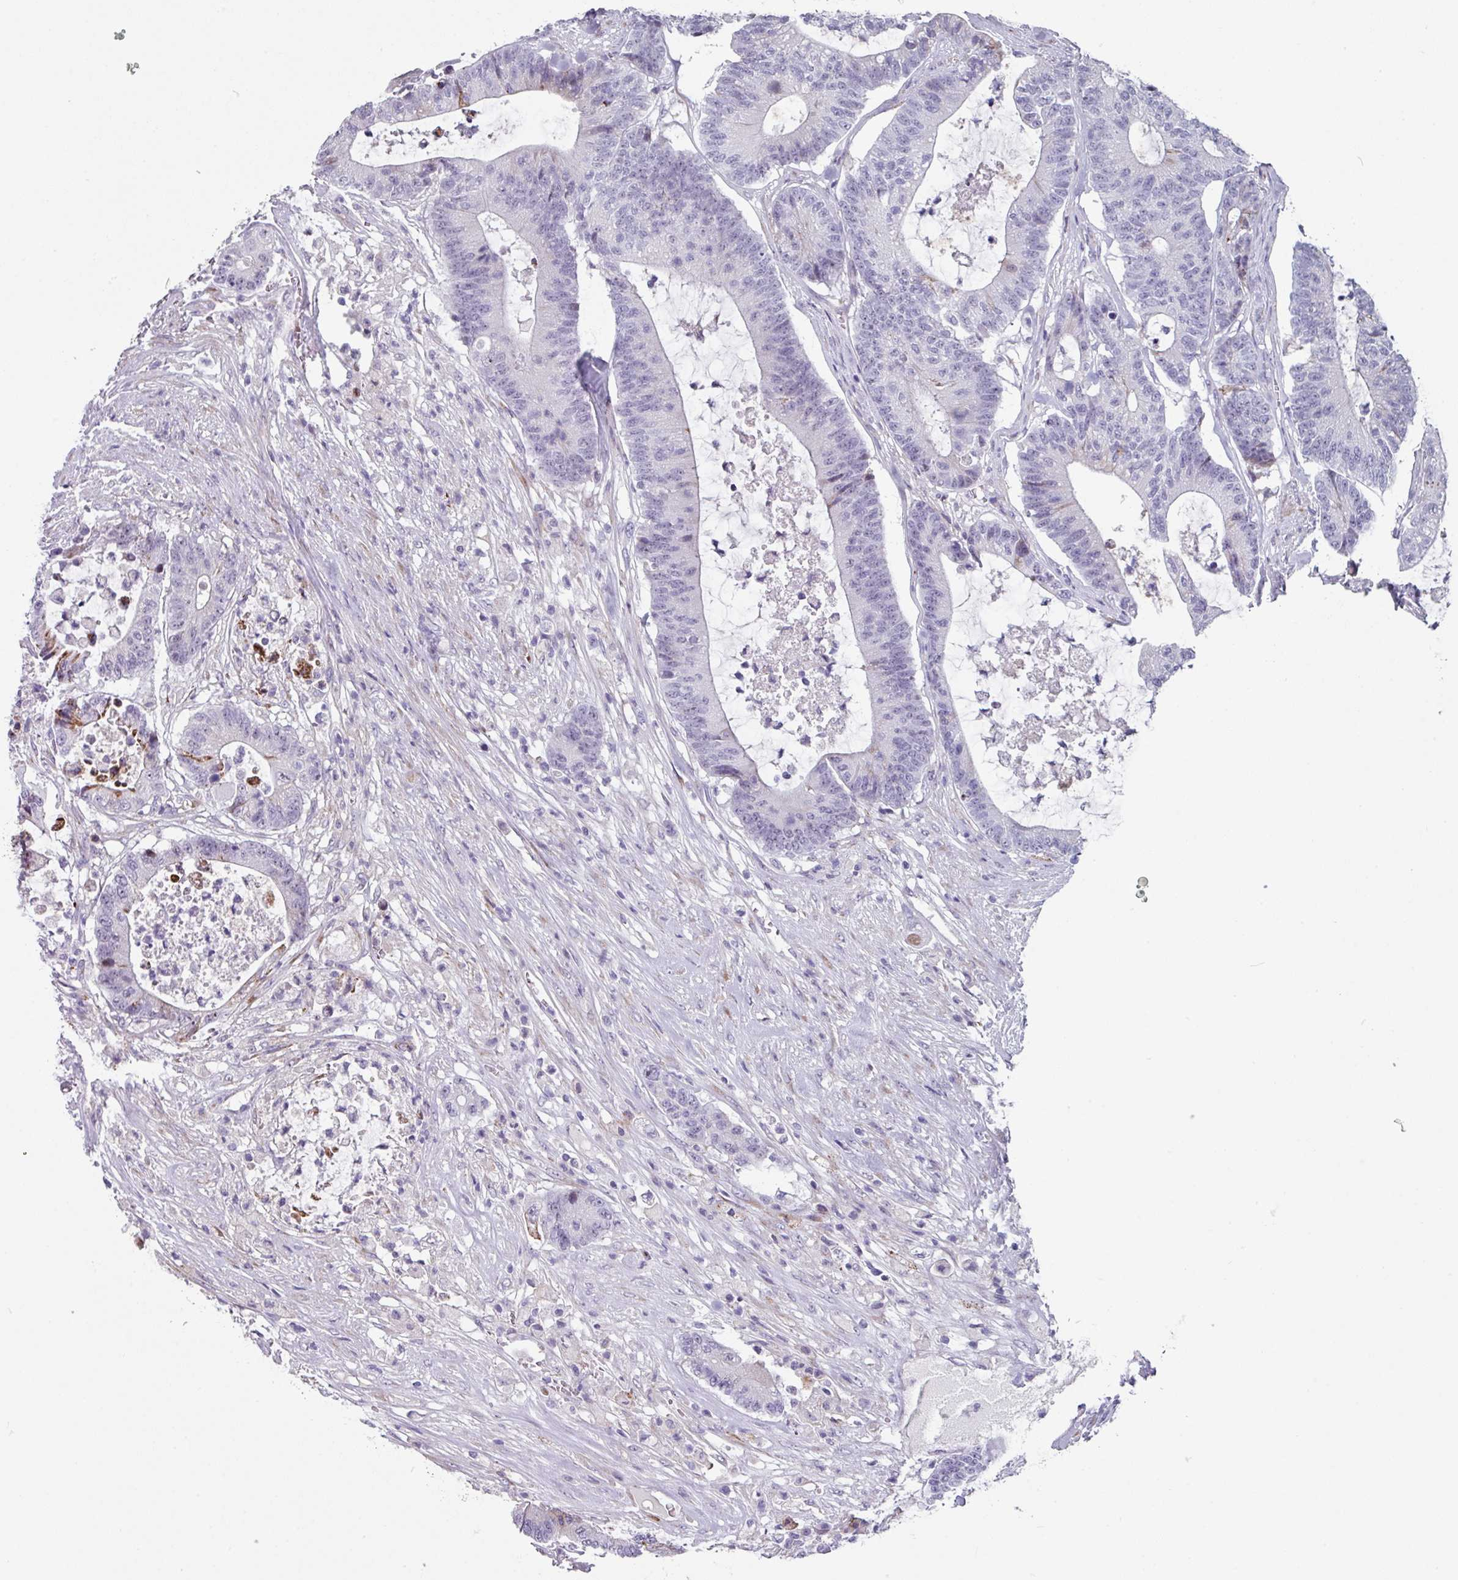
{"staining": {"intensity": "moderate", "quantity": "<25%", "location": "cytoplasmic/membranous"}, "tissue": "colorectal cancer", "cell_type": "Tumor cells", "image_type": "cancer", "snomed": [{"axis": "morphology", "description": "Adenocarcinoma, NOS"}, {"axis": "topography", "description": "Colon"}], "caption": "This micrograph reveals IHC staining of colorectal adenocarcinoma, with low moderate cytoplasmic/membranous expression in about <25% of tumor cells.", "gene": "BMS1", "patient": {"sex": "female", "age": 84}}